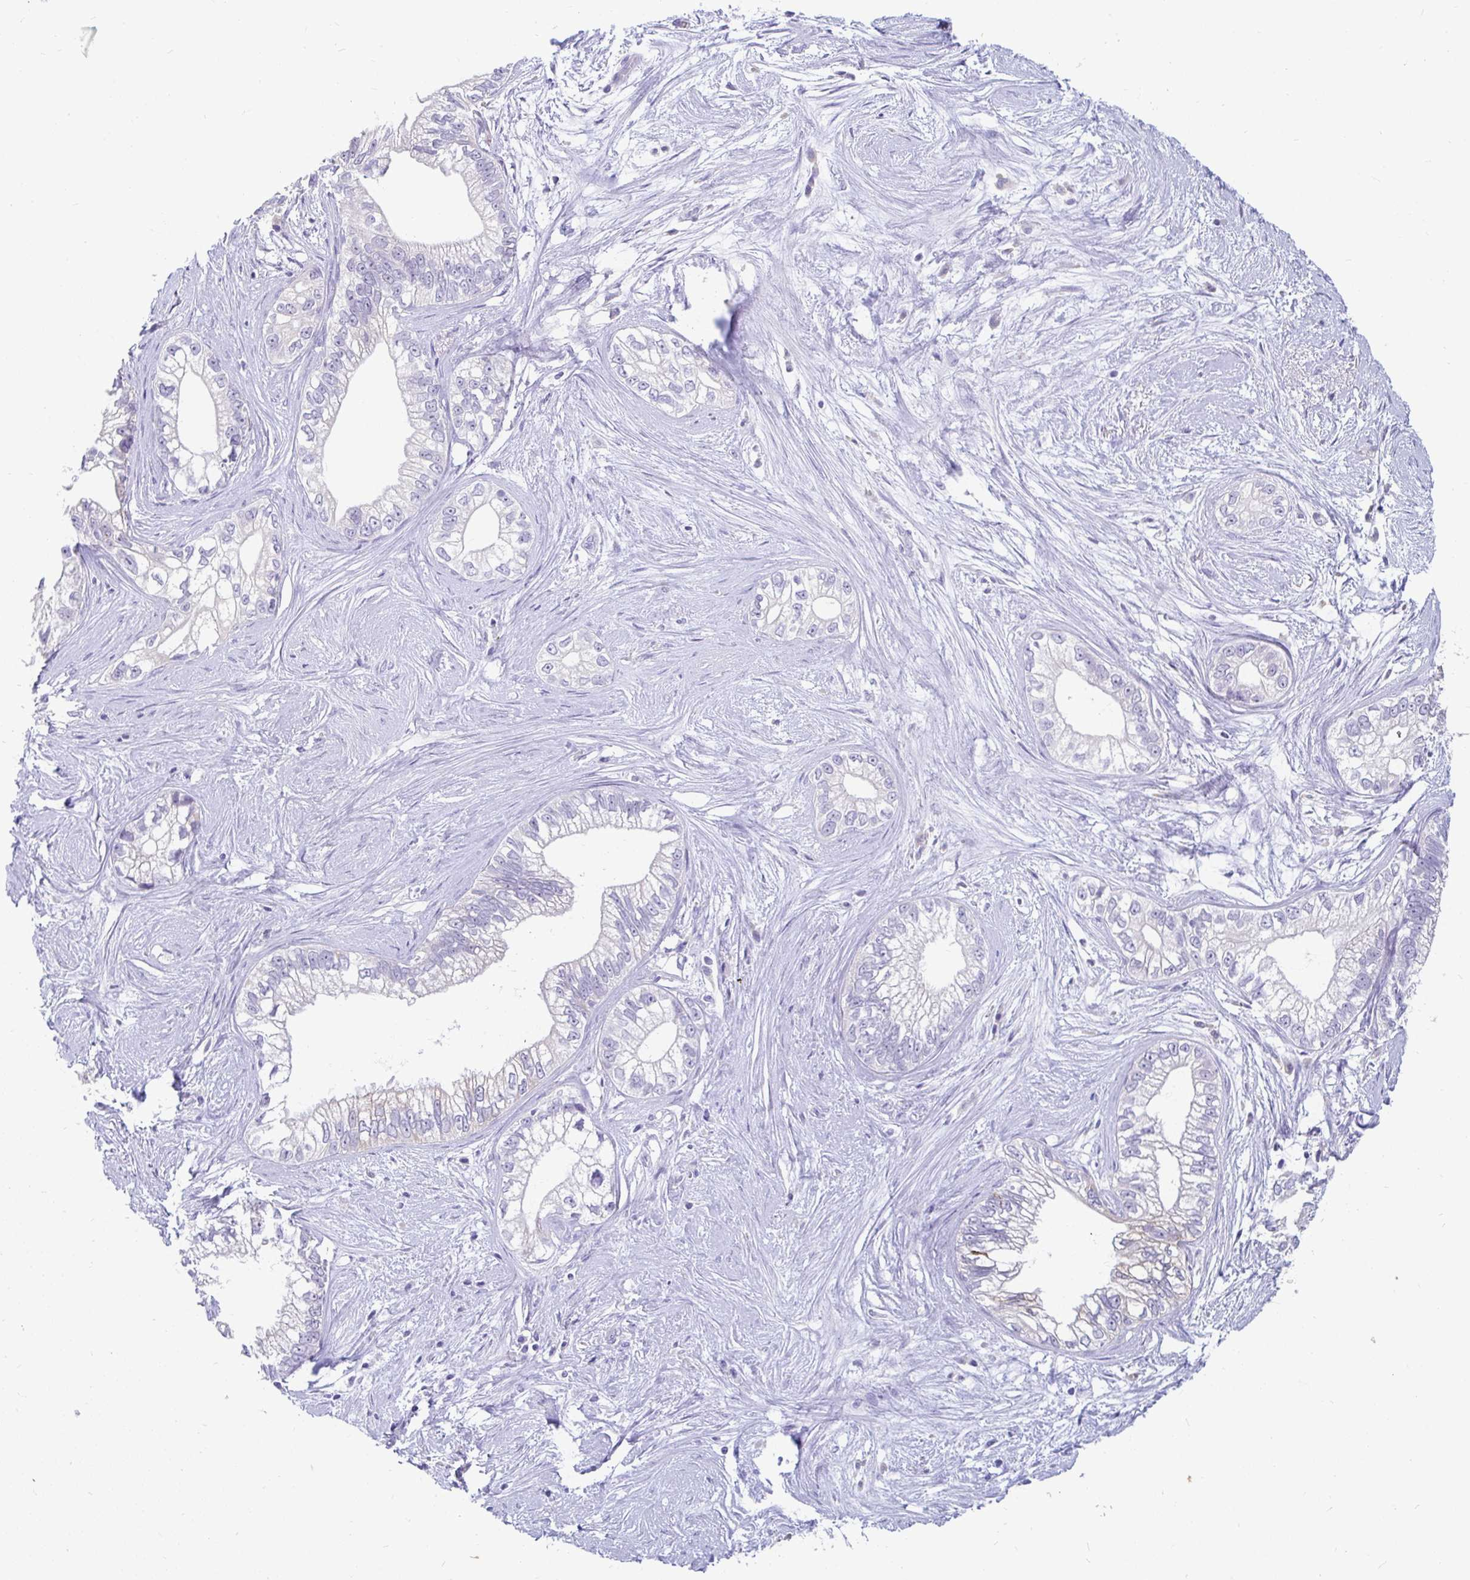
{"staining": {"intensity": "negative", "quantity": "none", "location": "none"}, "tissue": "pancreatic cancer", "cell_type": "Tumor cells", "image_type": "cancer", "snomed": [{"axis": "morphology", "description": "Adenocarcinoma, NOS"}, {"axis": "topography", "description": "Pancreas"}], "caption": "Tumor cells show no significant protein staining in pancreatic cancer (adenocarcinoma).", "gene": "INTS5", "patient": {"sex": "male", "age": 70}}